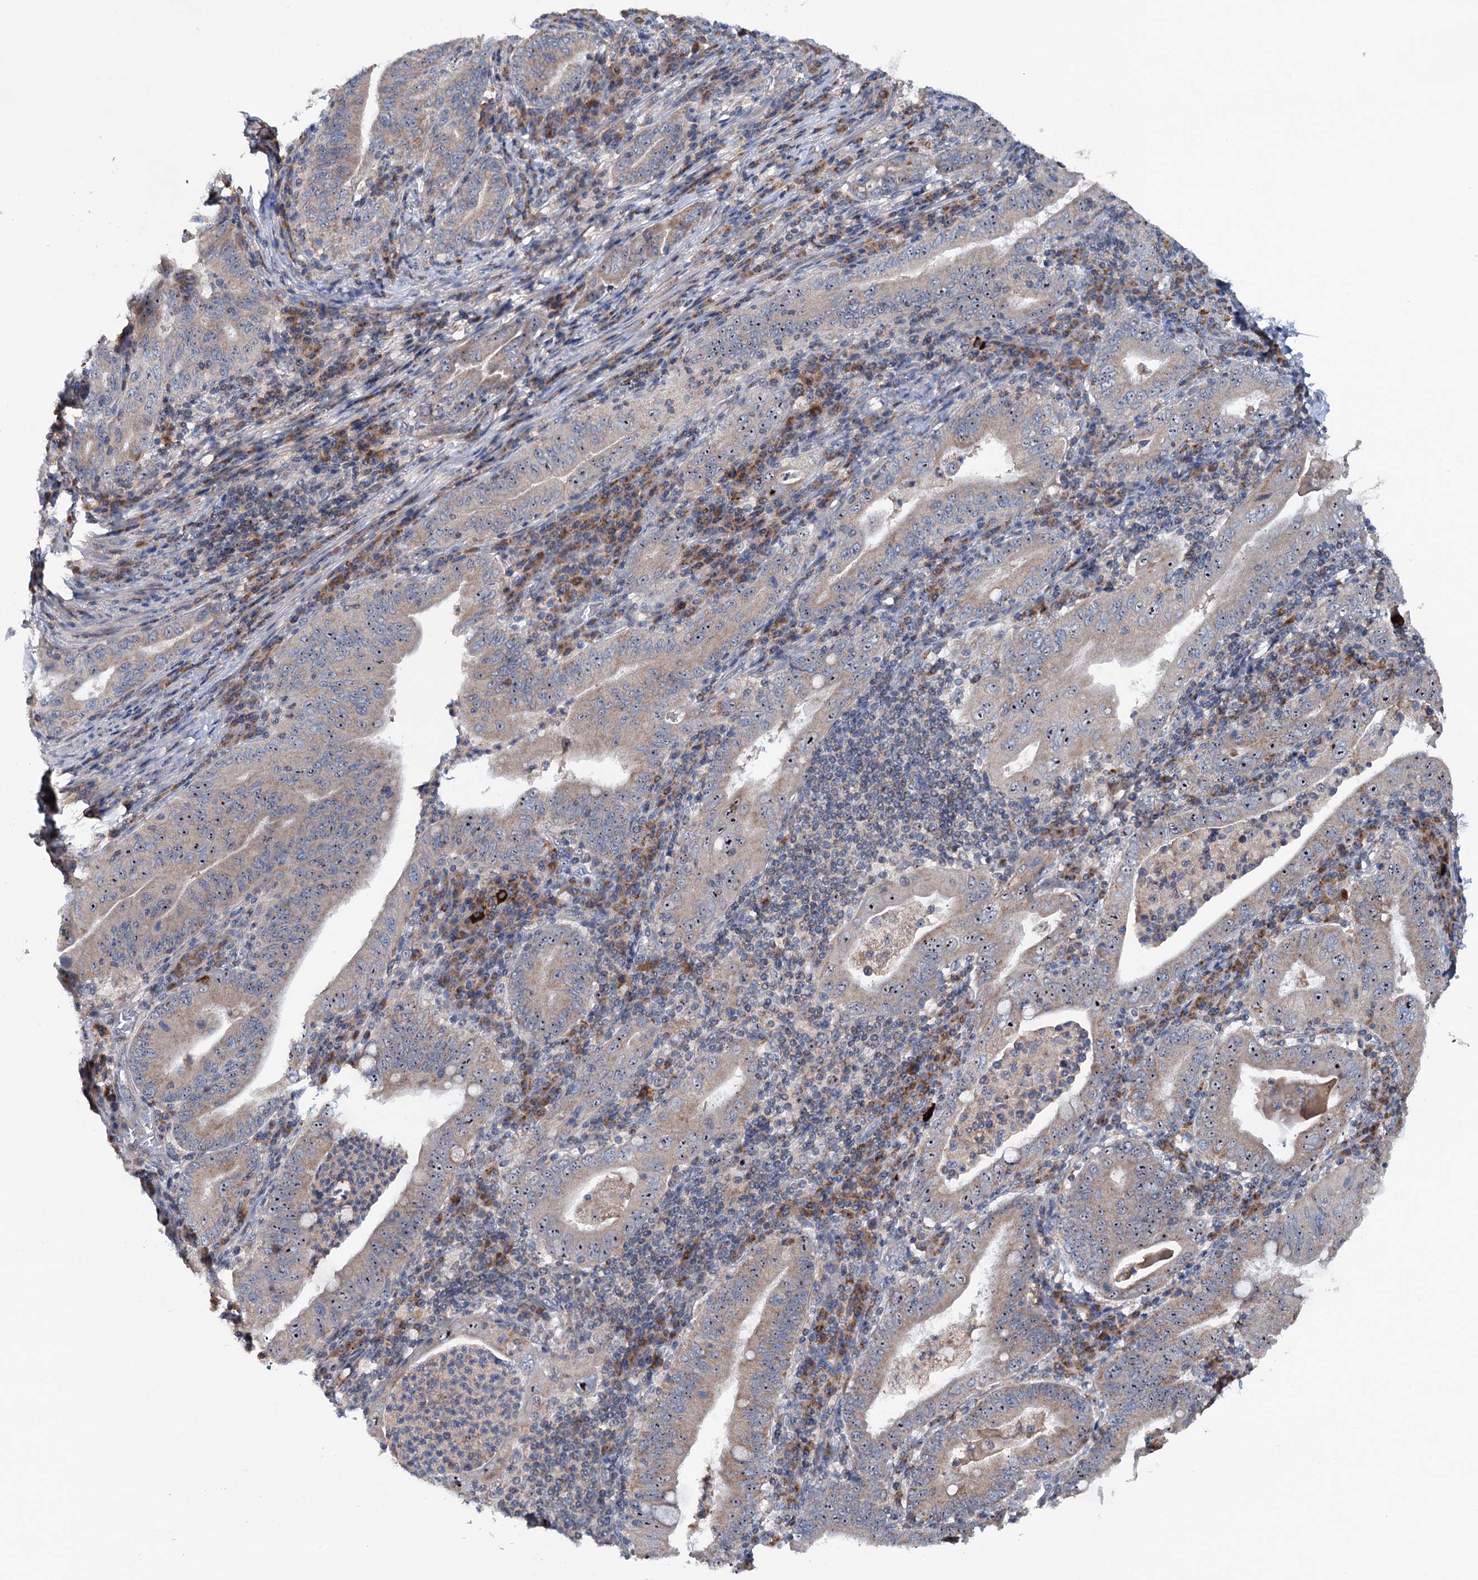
{"staining": {"intensity": "moderate", "quantity": "25%-75%", "location": "cytoplasmic/membranous,nuclear"}, "tissue": "stomach cancer", "cell_type": "Tumor cells", "image_type": "cancer", "snomed": [{"axis": "morphology", "description": "Normal tissue, NOS"}, {"axis": "morphology", "description": "Adenocarcinoma, NOS"}, {"axis": "topography", "description": "Esophagus"}, {"axis": "topography", "description": "Stomach, upper"}, {"axis": "topography", "description": "Peripheral nerve tissue"}], "caption": "A histopathology image showing moderate cytoplasmic/membranous and nuclear positivity in approximately 25%-75% of tumor cells in stomach cancer (adenocarcinoma), as visualized by brown immunohistochemical staining.", "gene": "HTR3B", "patient": {"sex": "male", "age": 62}}